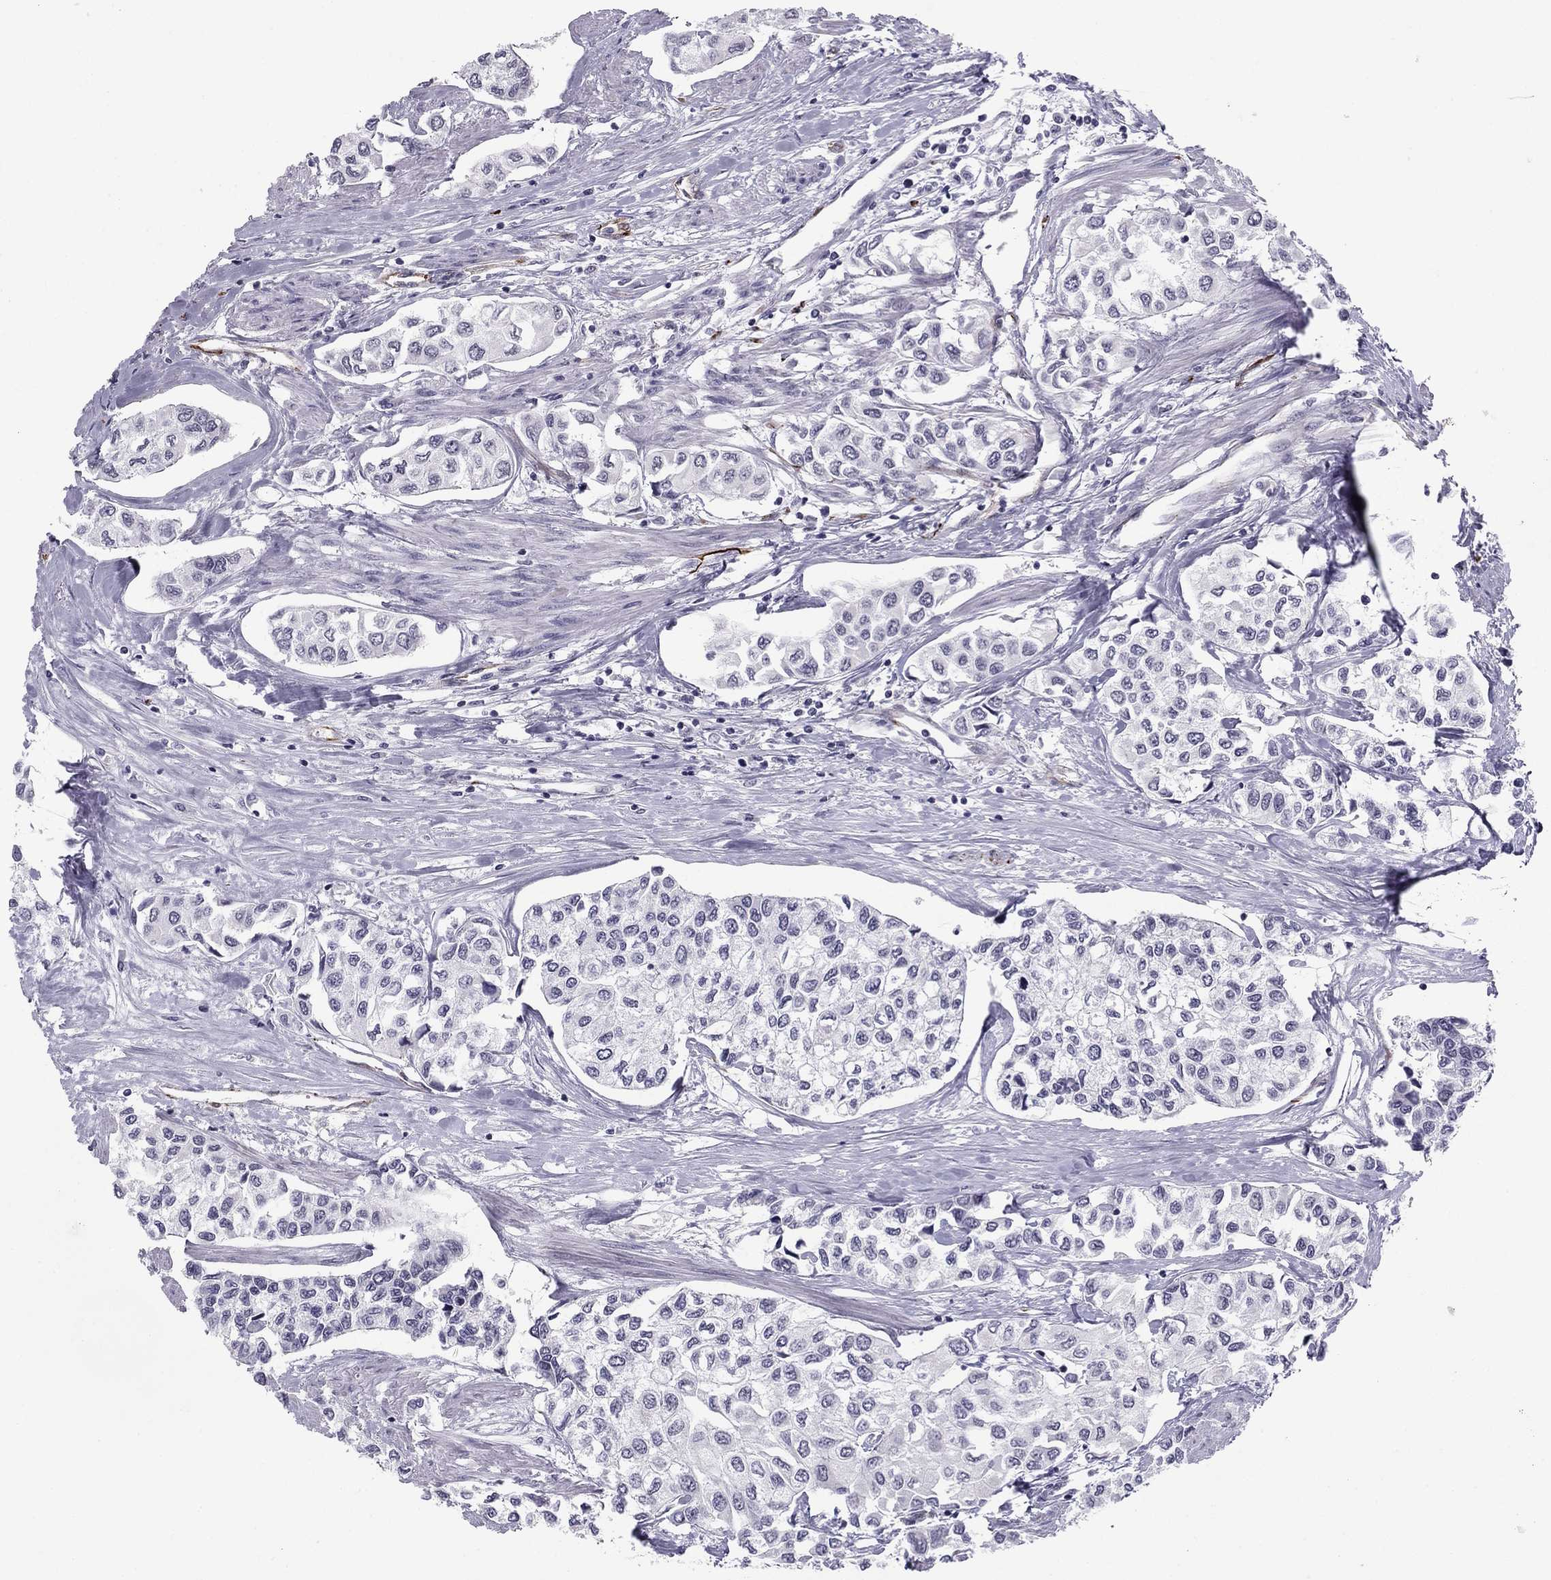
{"staining": {"intensity": "negative", "quantity": "none", "location": "none"}, "tissue": "urothelial cancer", "cell_type": "Tumor cells", "image_type": "cancer", "snomed": [{"axis": "morphology", "description": "Urothelial carcinoma, High grade"}, {"axis": "topography", "description": "Urinary bladder"}], "caption": "High power microscopy image of an immunohistochemistry image of high-grade urothelial carcinoma, revealing no significant expression in tumor cells.", "gene": "ANKS4B", "patient": {"sex": "male", "age": 73}}